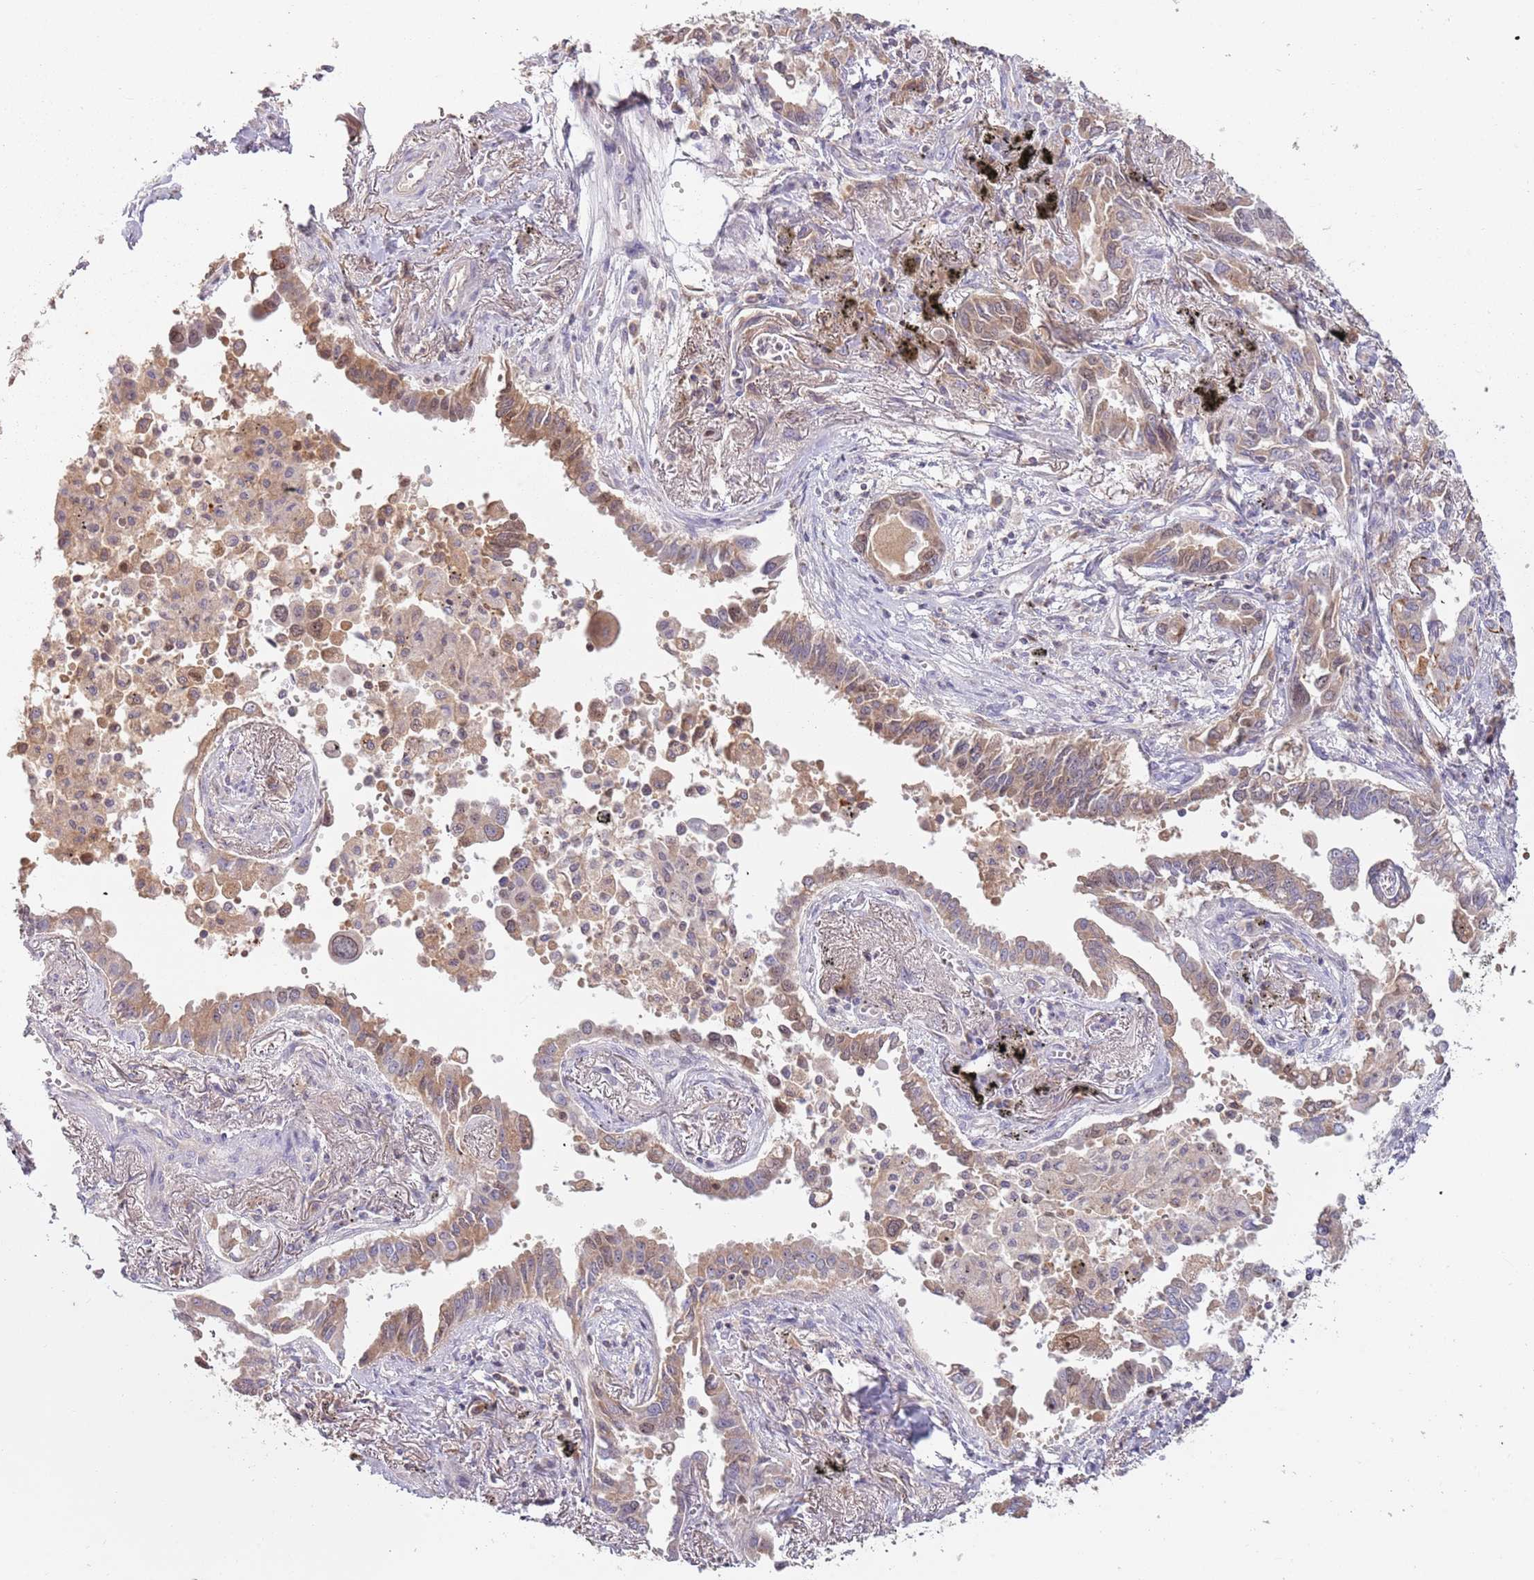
{"staining": {"intensity": "moderate", "quantity": ">75%", "location": "cytoplasmic/membranous"}, "tissue": "lung cancer", "cell_type": "Tumor cells", "image_type": "cancer", "snomed": [{"axis": "morphology", "description": "Adenocarcinoma, NOS"}, {"axis": "topography", "description": "Lung"}], "caption": "About >75% of tumor cells in human adenocarcinoma (lung) display moderate cytoplasmic/membranous protein positivity as visualized by brown immunohistochemical staining.", "gene": "SYS1", "patient": {"sex": "male", "age": 67}}